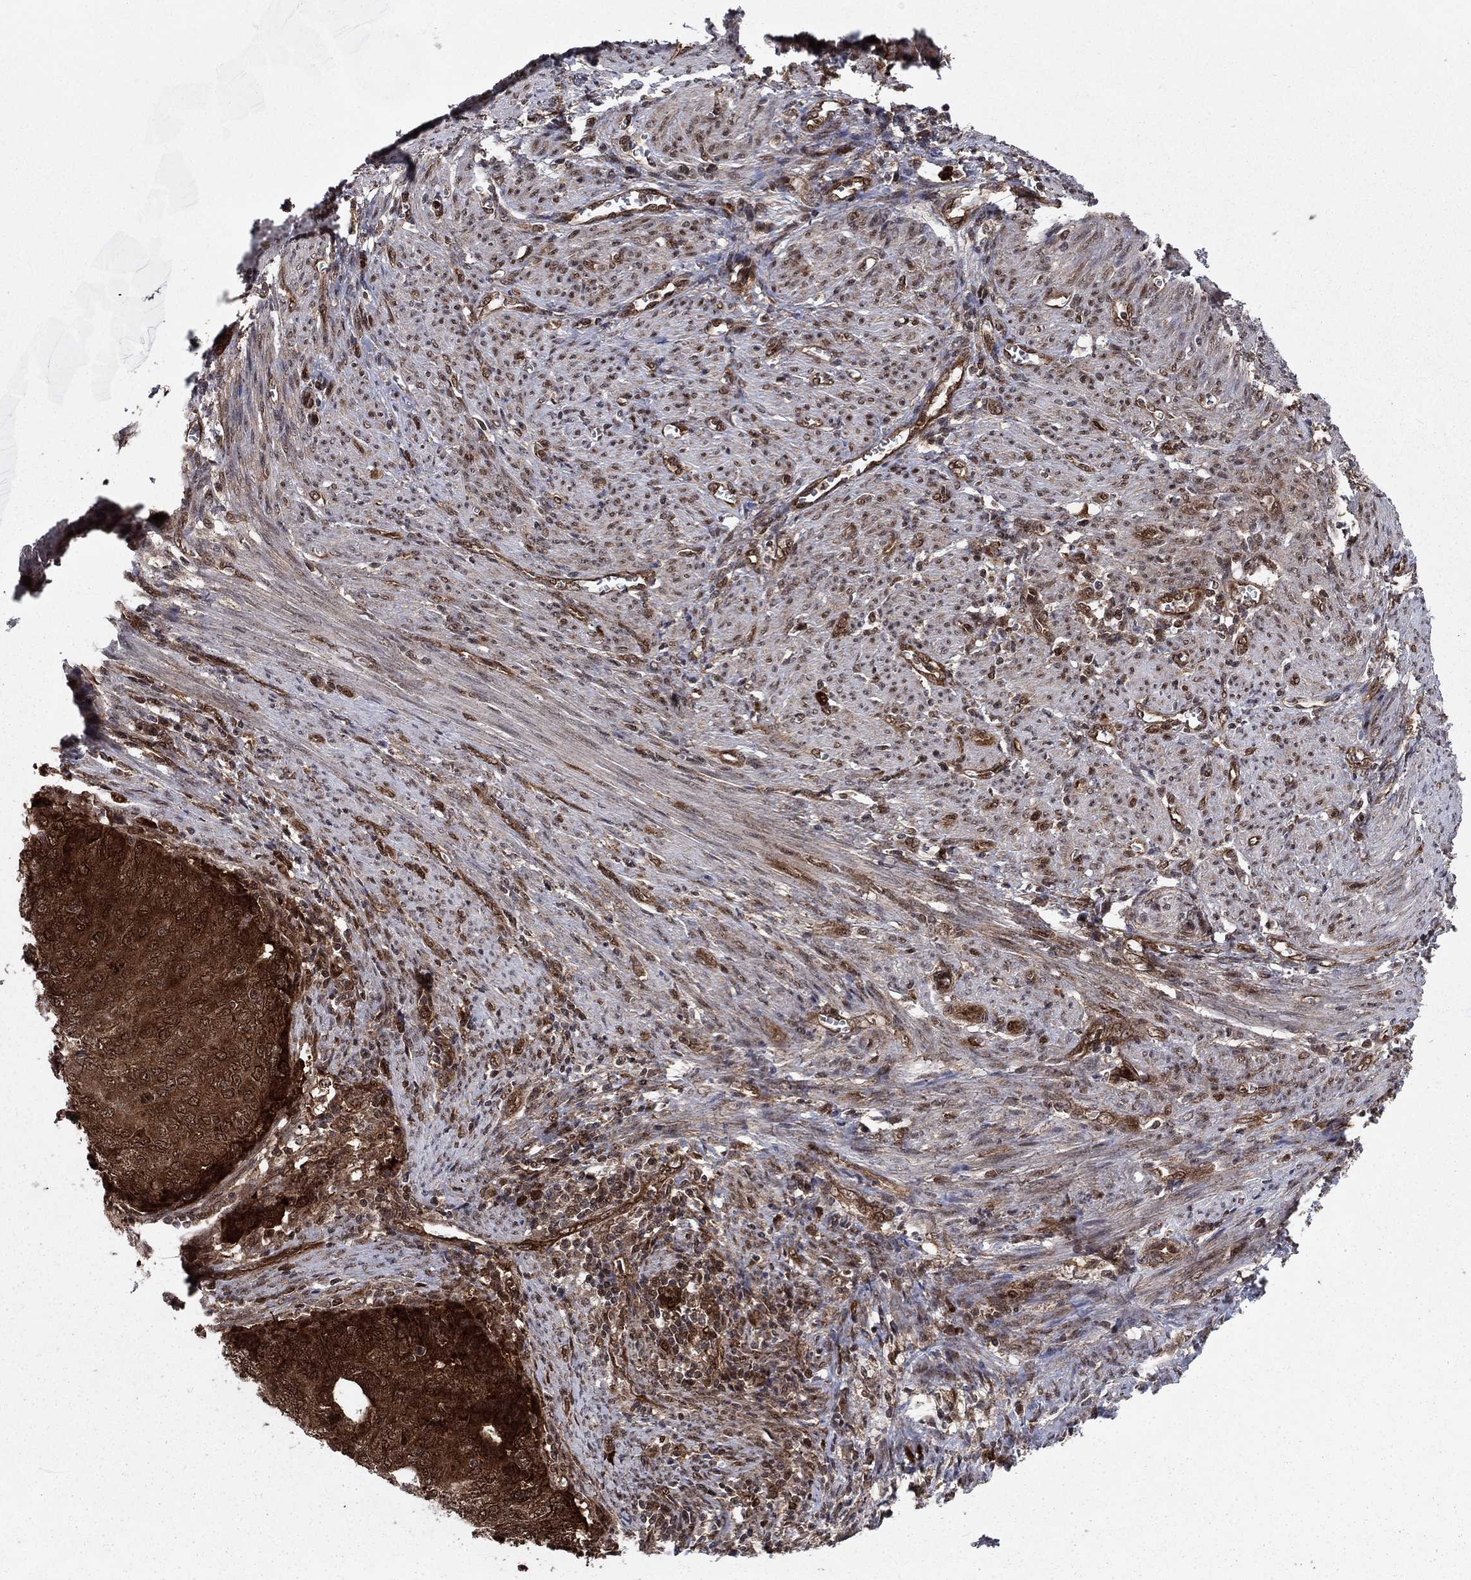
{"staining": {"intensity": "strong", "quantity": ">75%", "location": "cytoplasmic/membranous"}, "tissue": "endometrial cancer", "cell_type": "Tumor cells", "image_type": "cancer", "snomed": [{"axis": "morphology", "description": "Adenocarcinoma, NOS"}, {"axis": "topography", "description": "Endometrium"}], "caption": "IHC staining of endometrial cancer, which reveals high levels of strong cytoplasmic/membranous positivity in approximately >75% of tumor cells indicating strong cytoplasmic/membranous protein expression. The staining was performed using DAB (brown) for protein detection and nuclei were counterstained in hematoxylin (blue).", "gene": "DNAJA1", "patient": {"sex": "female", "age": 82}}